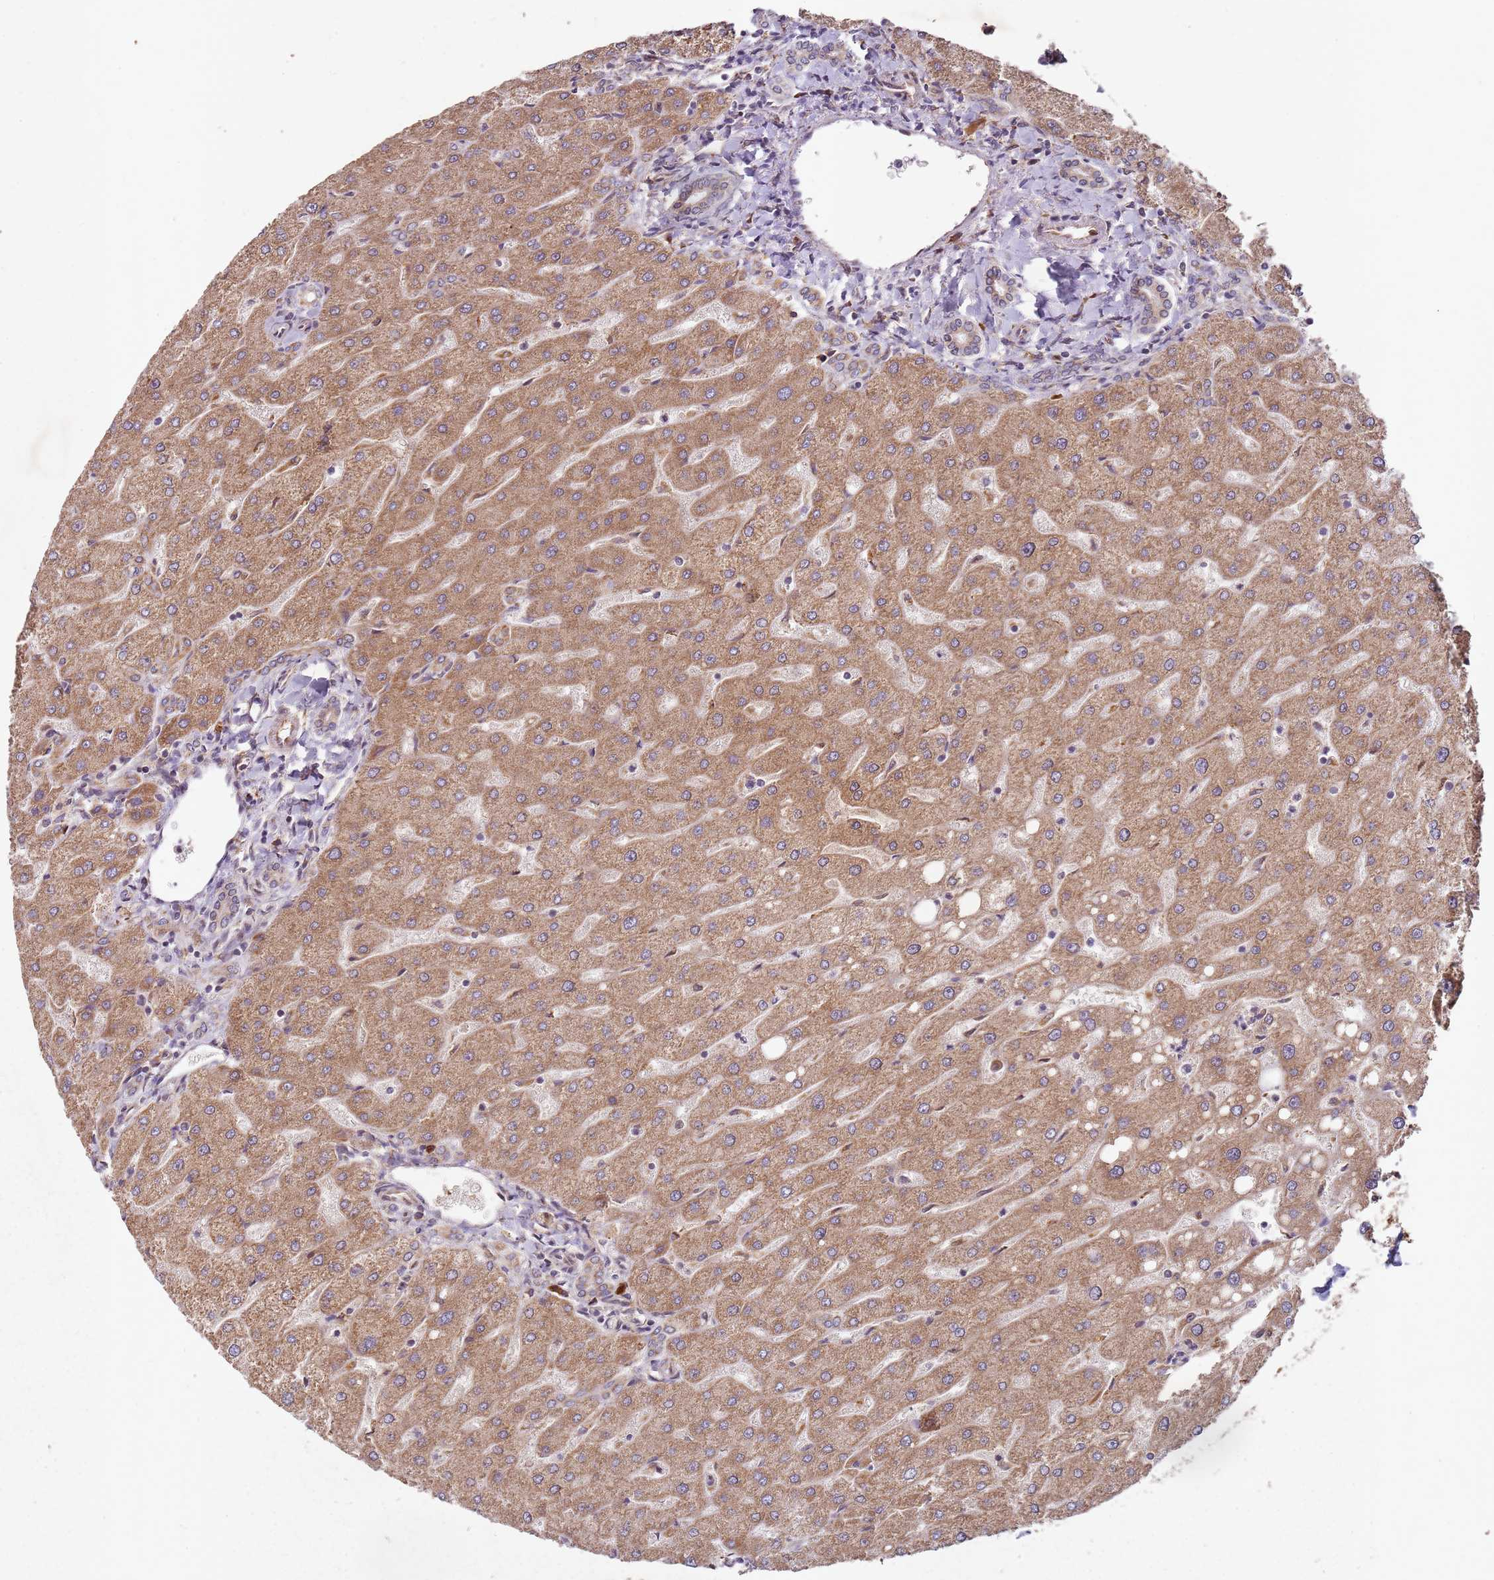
{"staining": {"intensity": "weak", "quantity": ">75%", "location": "cytoplasmic/membranous"}, "tissue": "liver", "cell_type": "Cholangiocytes", "image_type": "normal", "snomed": [{"axis": "morphology", "description": "Normal tissue, NOS"}, {"axis": "topography", "description": "Liver"}], "caption": "Immunohistochemistry (IHC) micrograph of unremarkable liver: human liver stained using immunohistochemistry (IHC) shows low levels of weak protein expression localized specifically in the cytoplasmic/membranous of cholangiocytes, appearing as a cytoplasmic/membranous brown color.", "gene": "ARFRP1", "patient": {"sex": "male", "age": 67}}